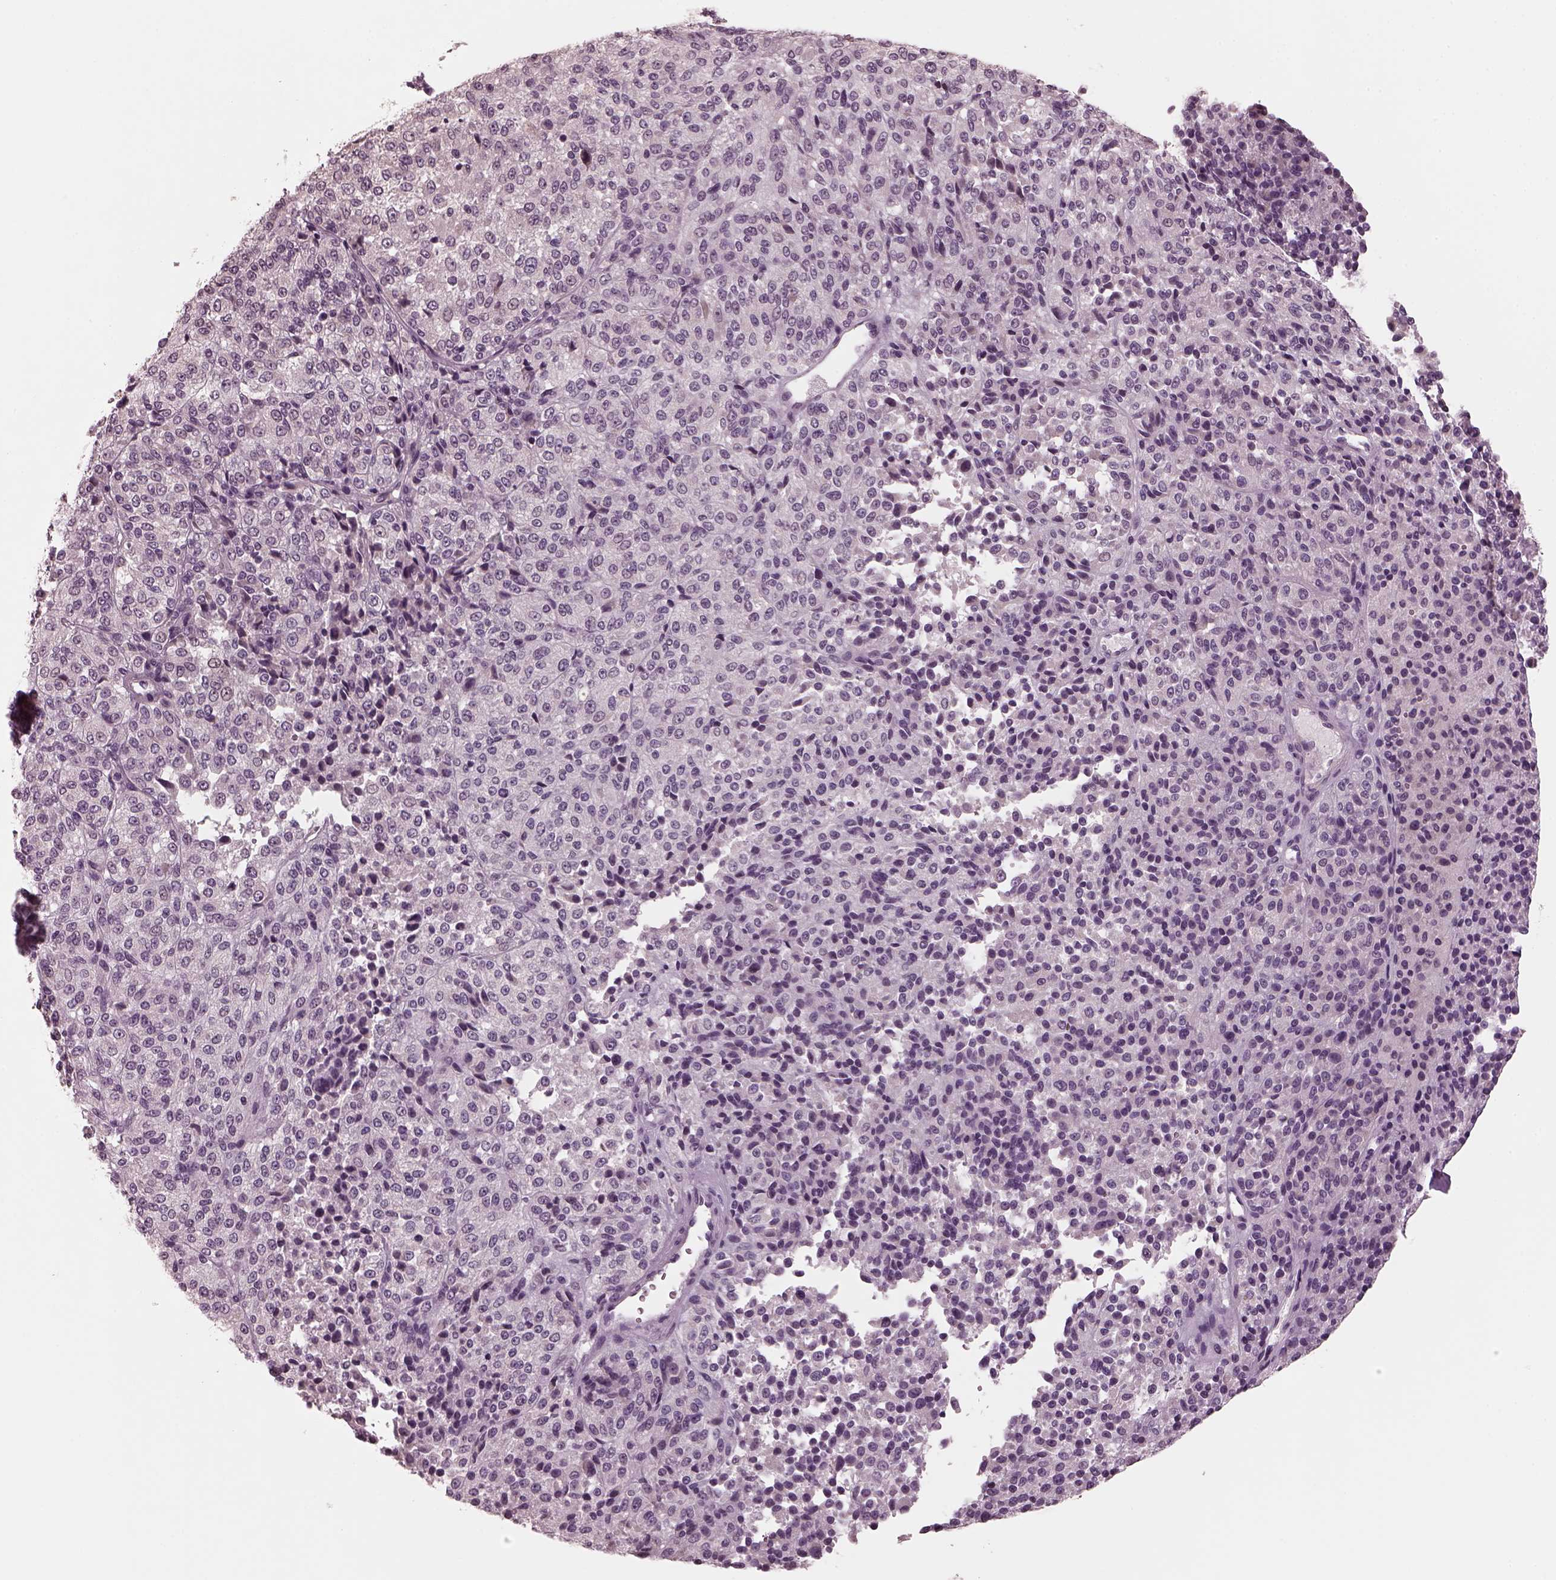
{"staining": {"intensity": "negative", "quantity": "none", "location": "none"}, "tissue": "melanoma", "cell_type": "Tumor cells", "image_type": "cancer", "snomed": [{"axis": "morphology", "description": "Malignant melanoma, Metastatic site"}, {"axis": "topography", "description": "Brain"}], "caption": "Melanoma stained for a protein using immunohistochemistry (IHC) displays no positivity tumor cells.", "gene": "RCVRN", "patient": {"sex": "female", "age": 56}}